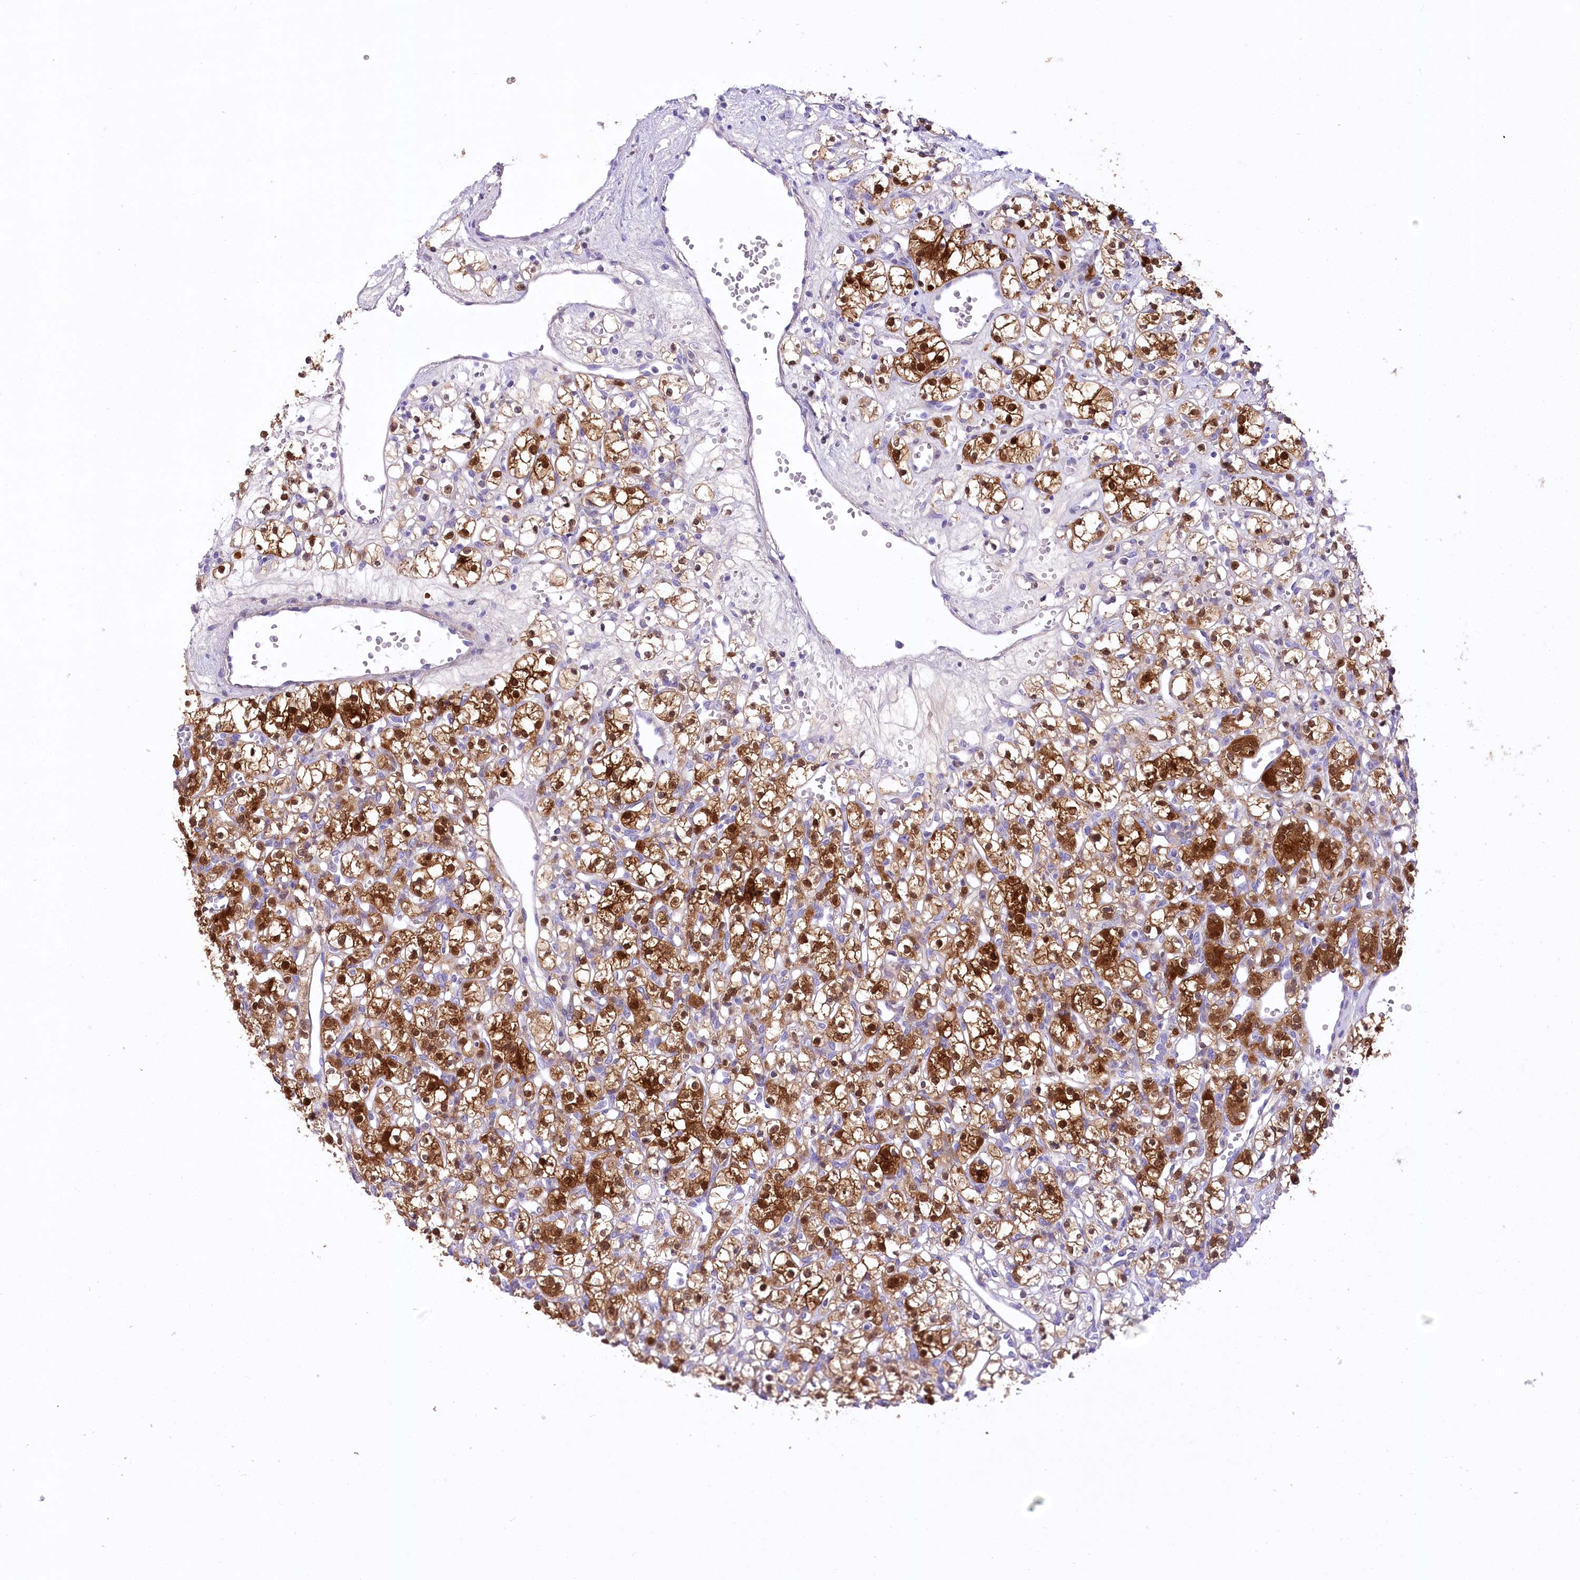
{"staining": {"intensity": "strong", "quantity": ">75%", "location": "cytoplasmic/membranous,nuclear"}, "tissue": "renal cancer", "cell_type": "Tumor cells", "image_type": "cancer", "snomed": [{"axis": "morphology", "description": "Adenocarcinoma, NOS"}, {"axis": "topography", "description": "Kidney"}], "caption": "Renal cancer (adenocarcinoma) was stained to show a protein in brown. There is high levels of strong cytoplasmic/membranous and nuclear staining in approximately >75% of tumor cells. (DAB IHC, brown staining for protein, blue staining for nuclei).", "gene": "PBLD", "patient": {"sex": "female", "age": 59}}